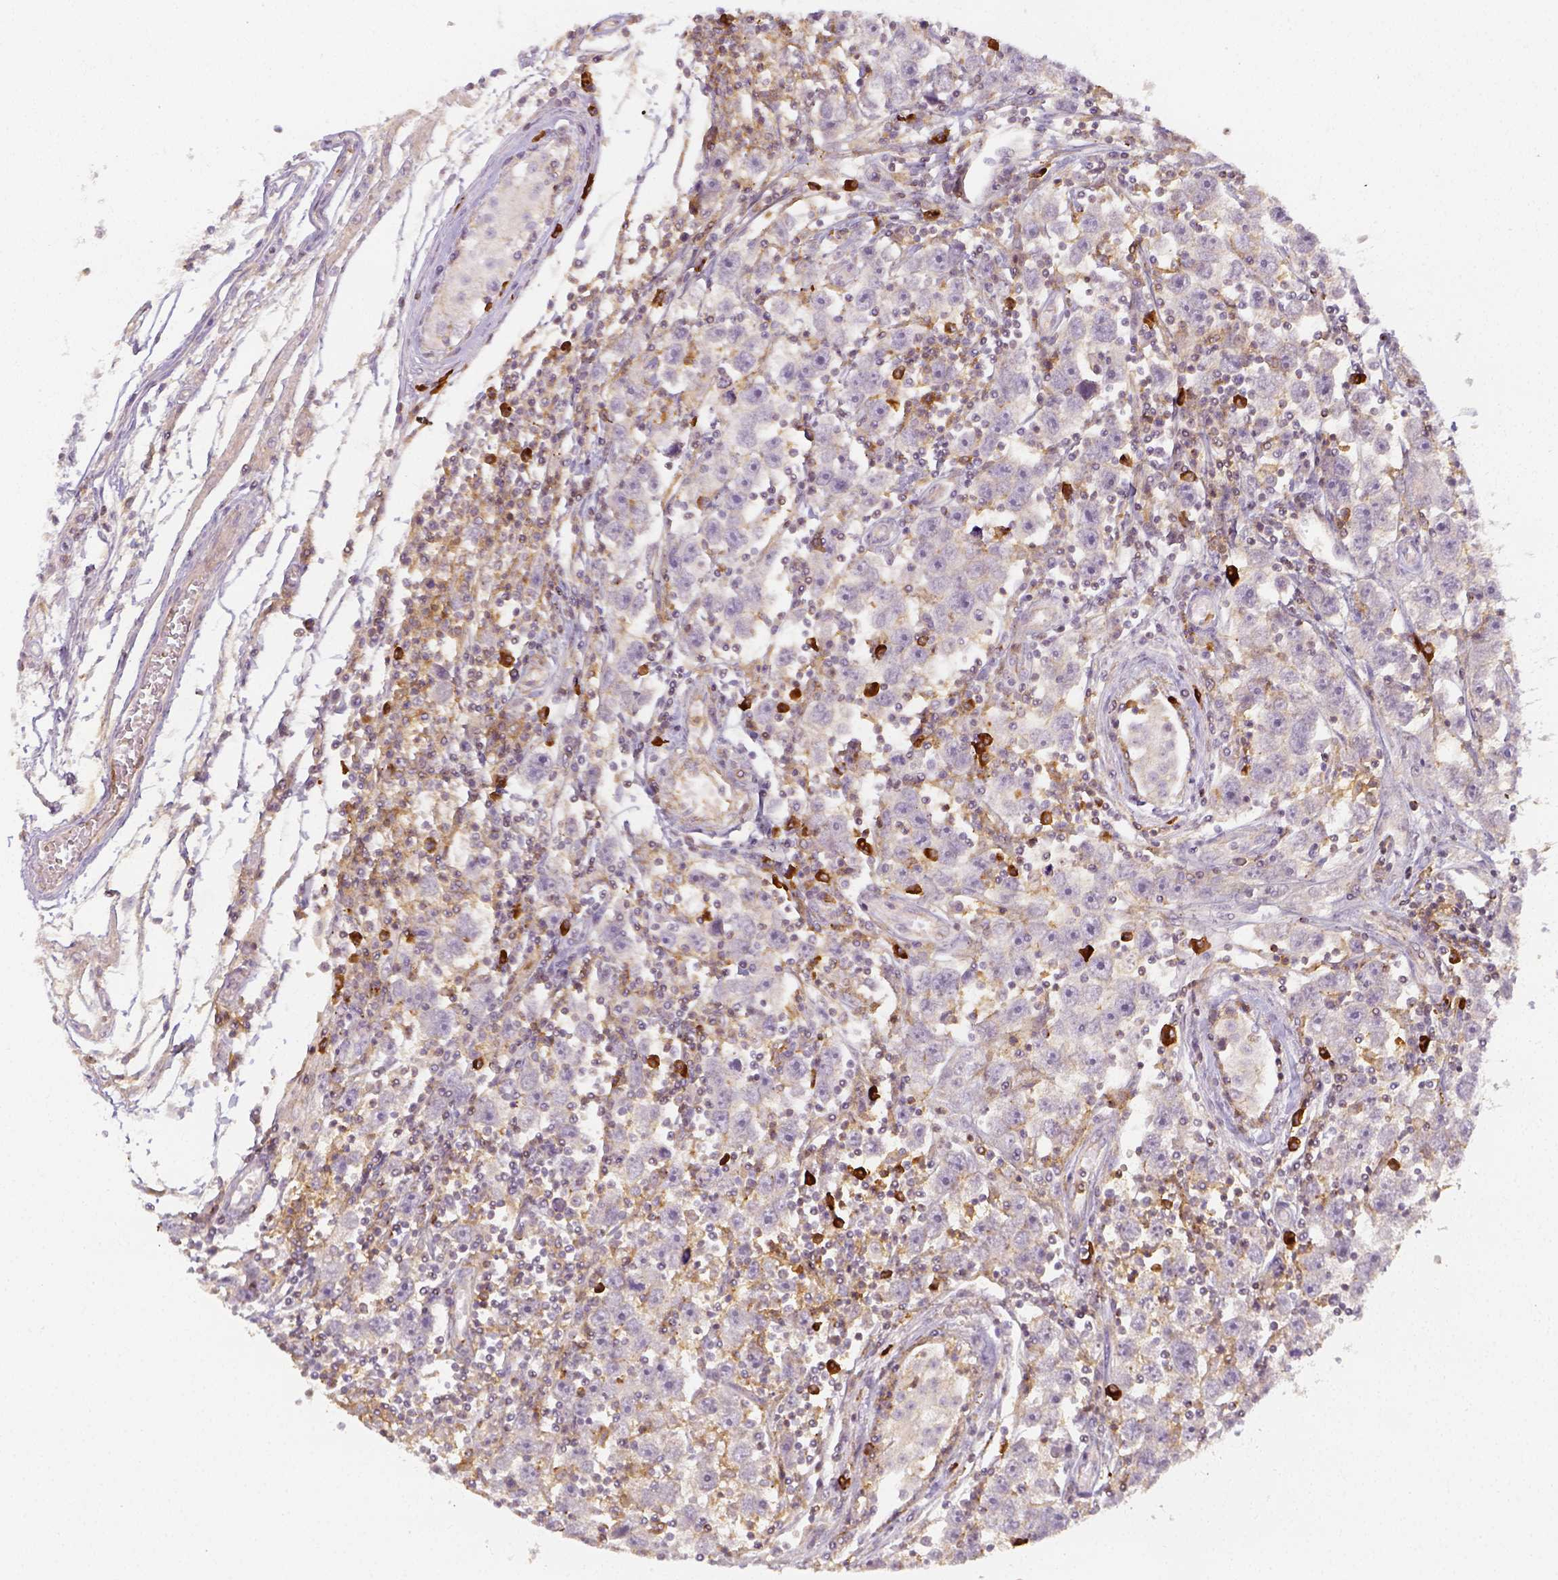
{"staining": {"intensity": "negative", "quantity": "none", "location": "none"}, "tissue": "testis cancer", "cell_type": "Tumor cells", "image_type": "cancer", "snomed": [{"axis": "morphology", "description": "Seminoma, NOS"}, {"axis": "topography", "description": "Testis"}], "caption": "High magnification brightfield microscopy of testis cancer stained with DAB (3,3'-diaminobenzidine) (brown) and counterstained with hematoxylin (blue): tumor cells show no significant expression.", "gene": "PTPRJ", "patient": {"sex": "male", "age": 30}}